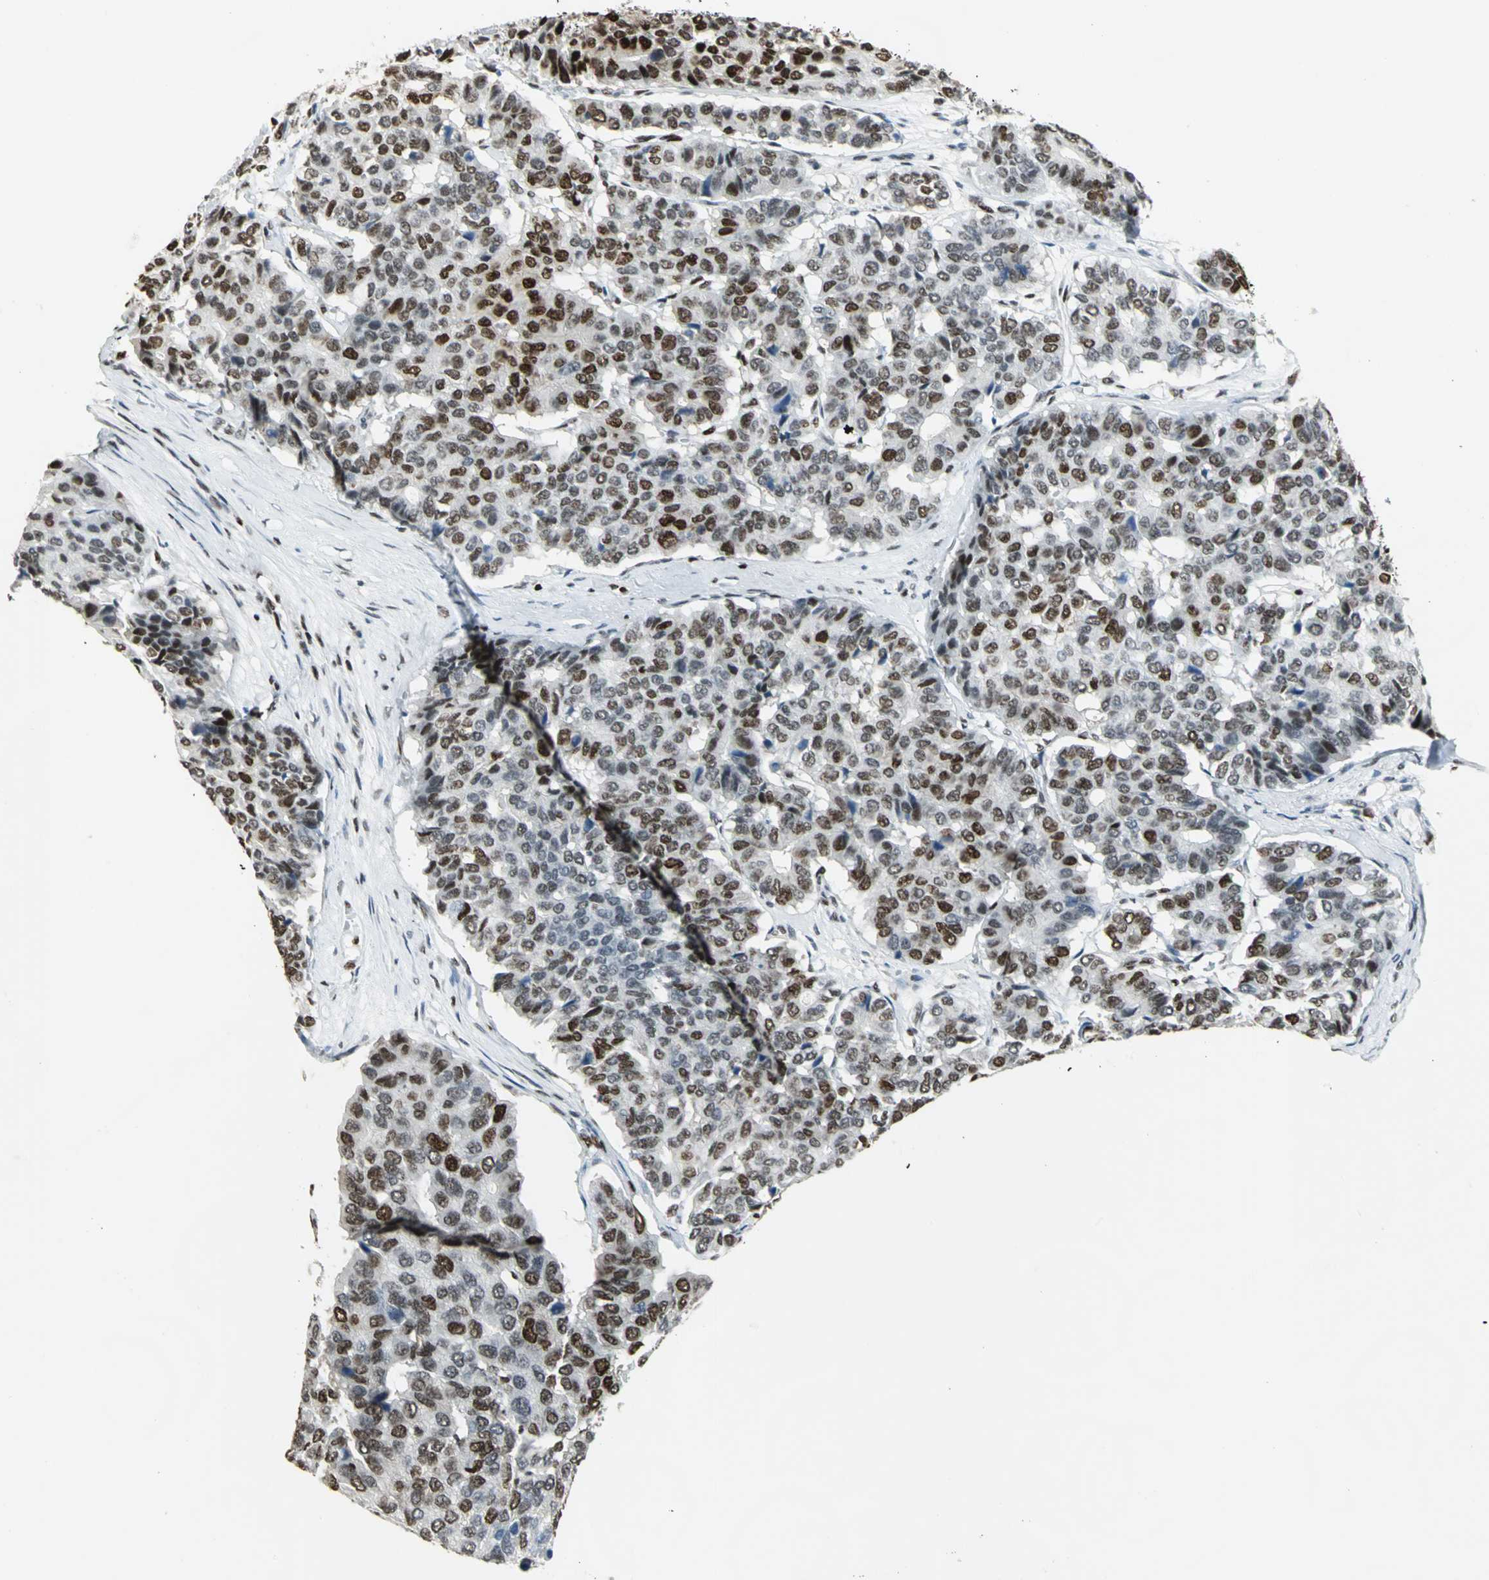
{"staining": {"intensity": "strong", "quantity": ">75%", "location": "nuclear"}, "tissue": "pancreatic cancer", "cell_type": "Tumor cells", "image_type": "cancer", "snomed": [{"axis": "morphology", "description": "Adenocarcinoma, NOS"}, {"axis": "topography", "description": "Pancreas"}], "caption": "An image showing strong nuclear staining in about >75% of tumor cells in adenocarcinoma (pancreatic), as visualized by brown immunohistochemical staining.", "gene": "HNRNPD", "patient": {"sex": "male", "age": 50}}